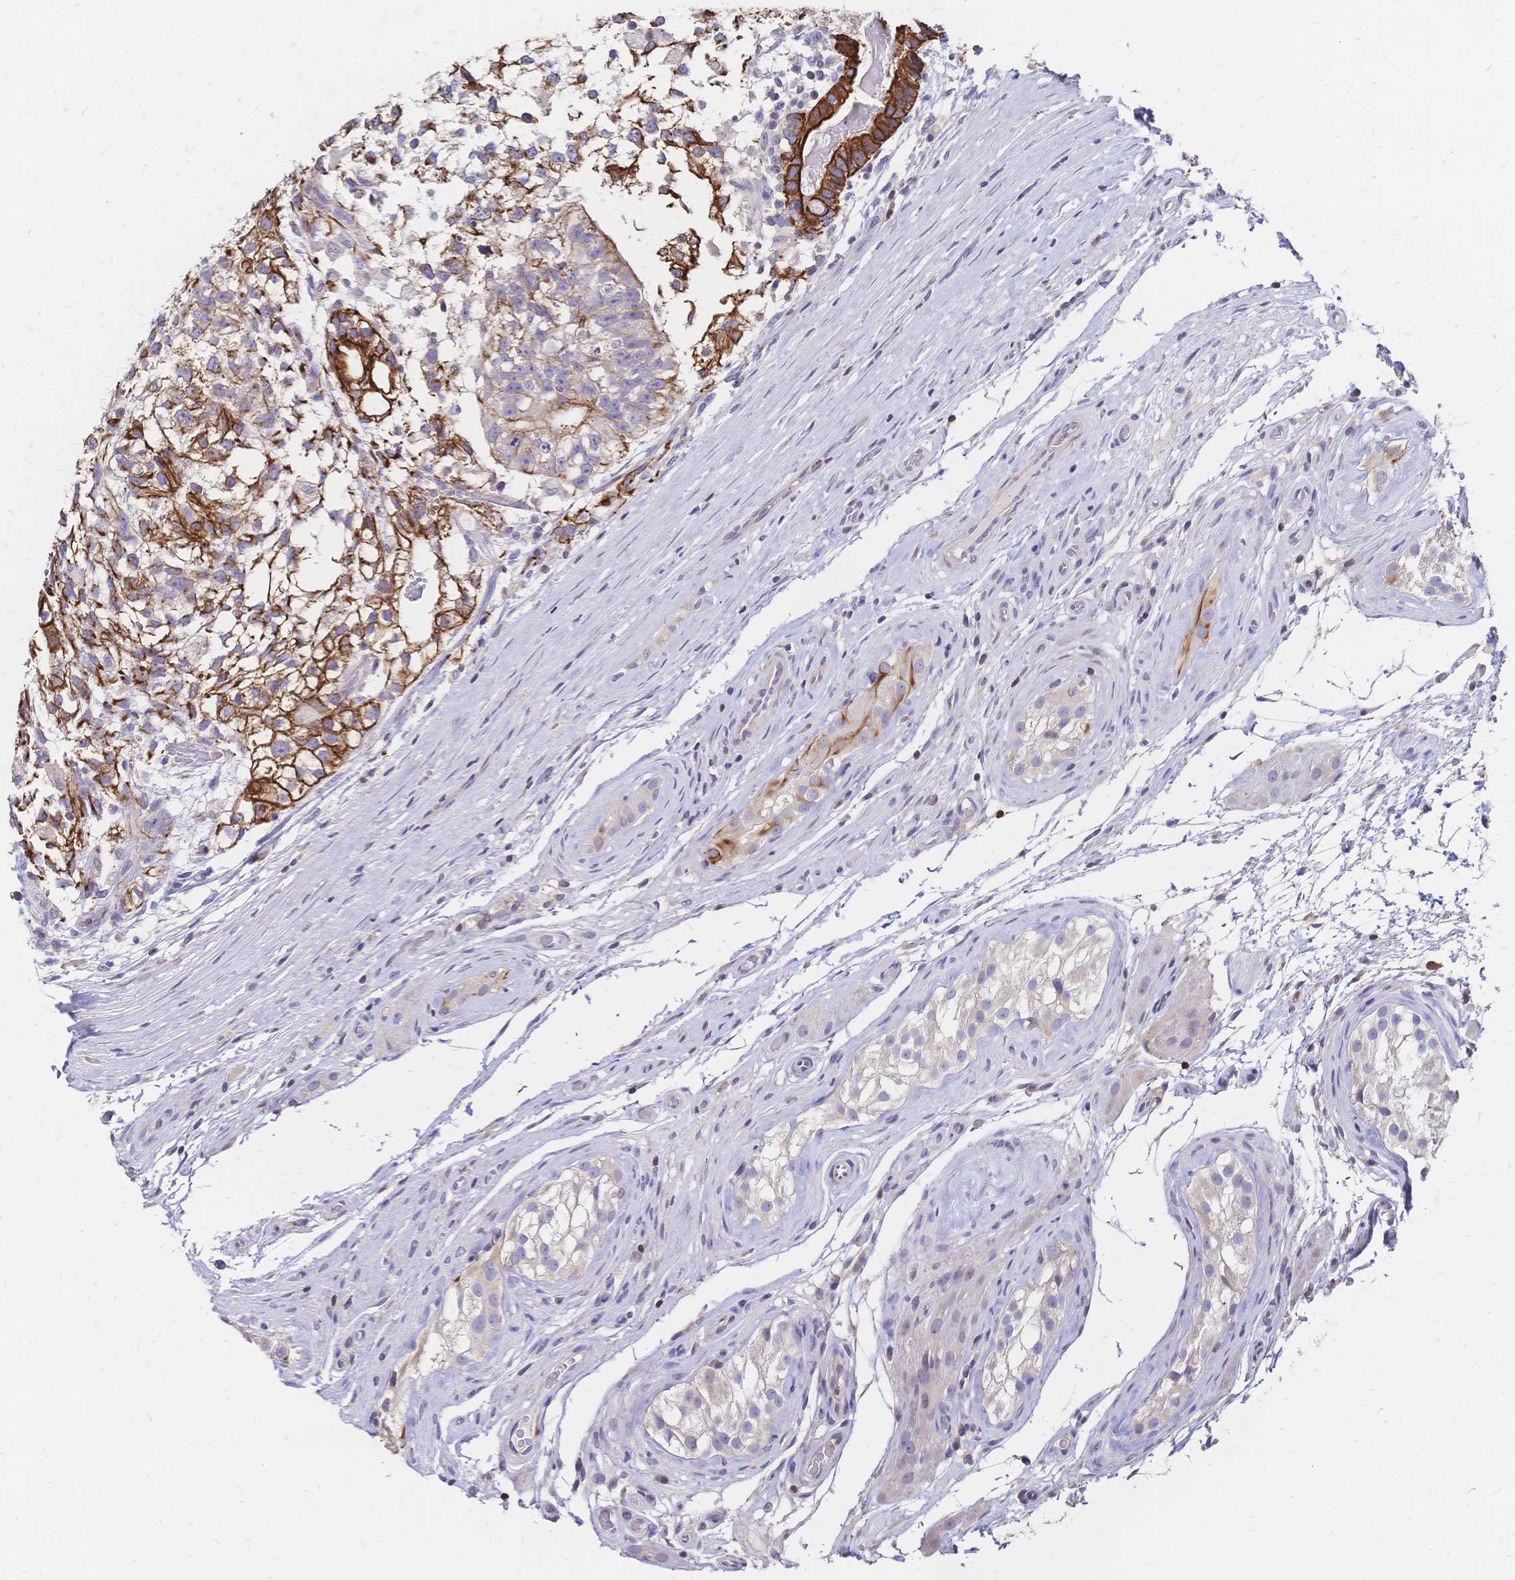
{"staining": {"intensity": "strong", "quantity": "25%-75%", "location": "cytoplasmic/membranous"}, "tissue": "testis cancer", "cell_type": "Tumor cells", "image_type": "cancer", "snomed": [{"axis": "morphology", "description": "Seminoma, NOS"}, {"axis": "morphology", "description": "Carcinoma, Embryonal, NOS"}, {"axis": "topography", "description": "Testis"}], "caption": "This is an image of immunohistochemistry staining of testis seminoma, which shows strong staining in the cytoplasmic/membranous of tumor cells.", "gene": "DTNB", "patient": {"sex": "male", "age": 41}}